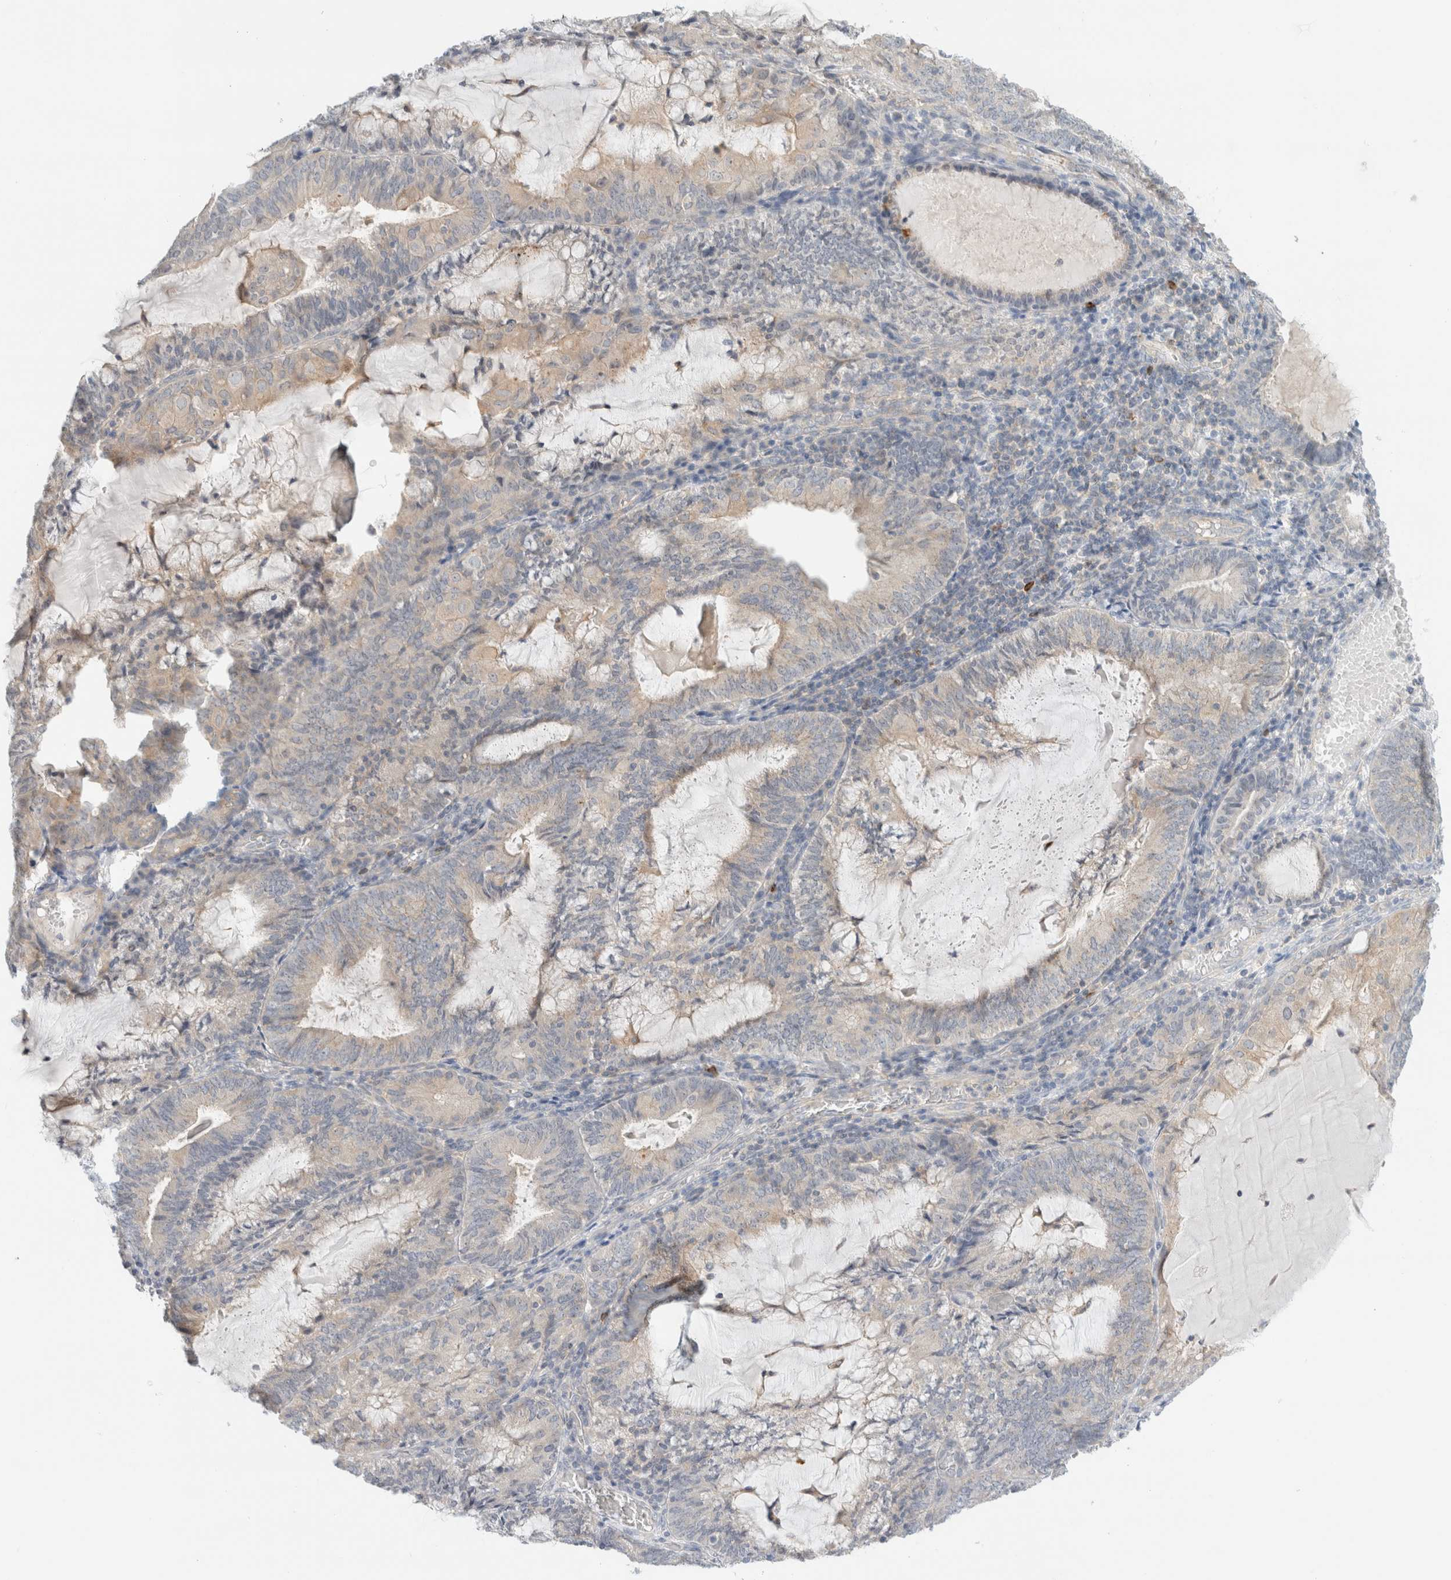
{"staining": {"intensity": "negative", "quantity": "none", "location": "none"}, "tissue": "endometrial cancer", "cell_type": "Tumor cells", "image_type": "cancer", "snomed": [{"axis": "morphology", "description": "Adenocarcinoma, NOS"}, {"axis": "topography", "description": "Endometrium"}], "caption": "Tumor cells are negative for protein expression in human endometrial adenocarcinoma. (DAB IHC with hematoxylin counter stain).", "gene": "SDR16C5", "patient": {"sex": "female", "age": 81}}